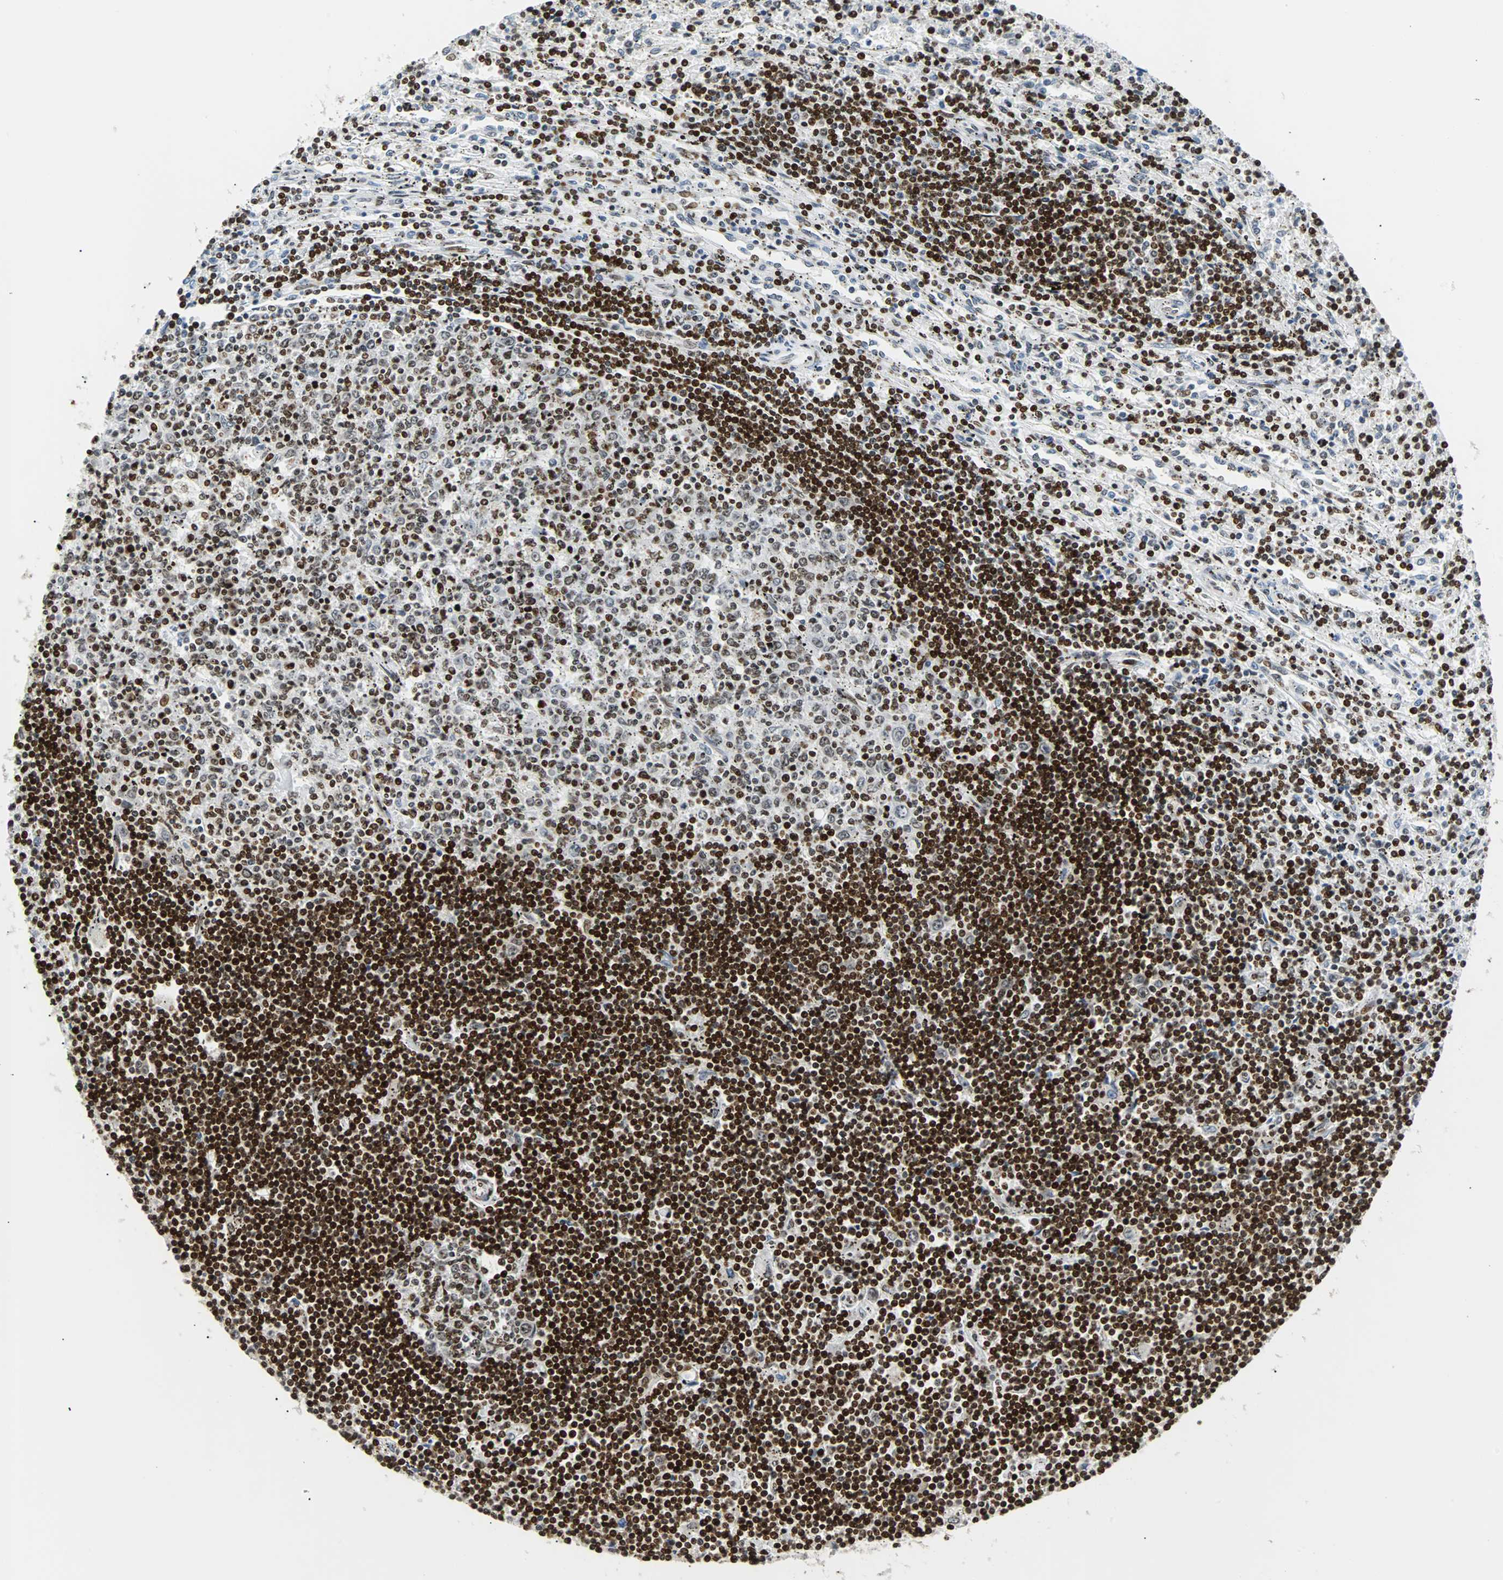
{"staining": {"intensity": "weak", "quantity": "<25%", "location": "nuclear"}, "tissue": "lymphoma", "cell_type": "Tumor cells", "image_type": "cancer", "snomed": [{"axis": "morphology", "description": "Malignant lymphoma, non-Hodgkin's type, Low grade"}, {"axis": "topography", "description": "Spleen"}], "caption": "Histopathology image shows no significant protein staining in tumor cells of lymphoma.", "gene": "ZNF131", "patient": {"sex": "male", "age": 76}}